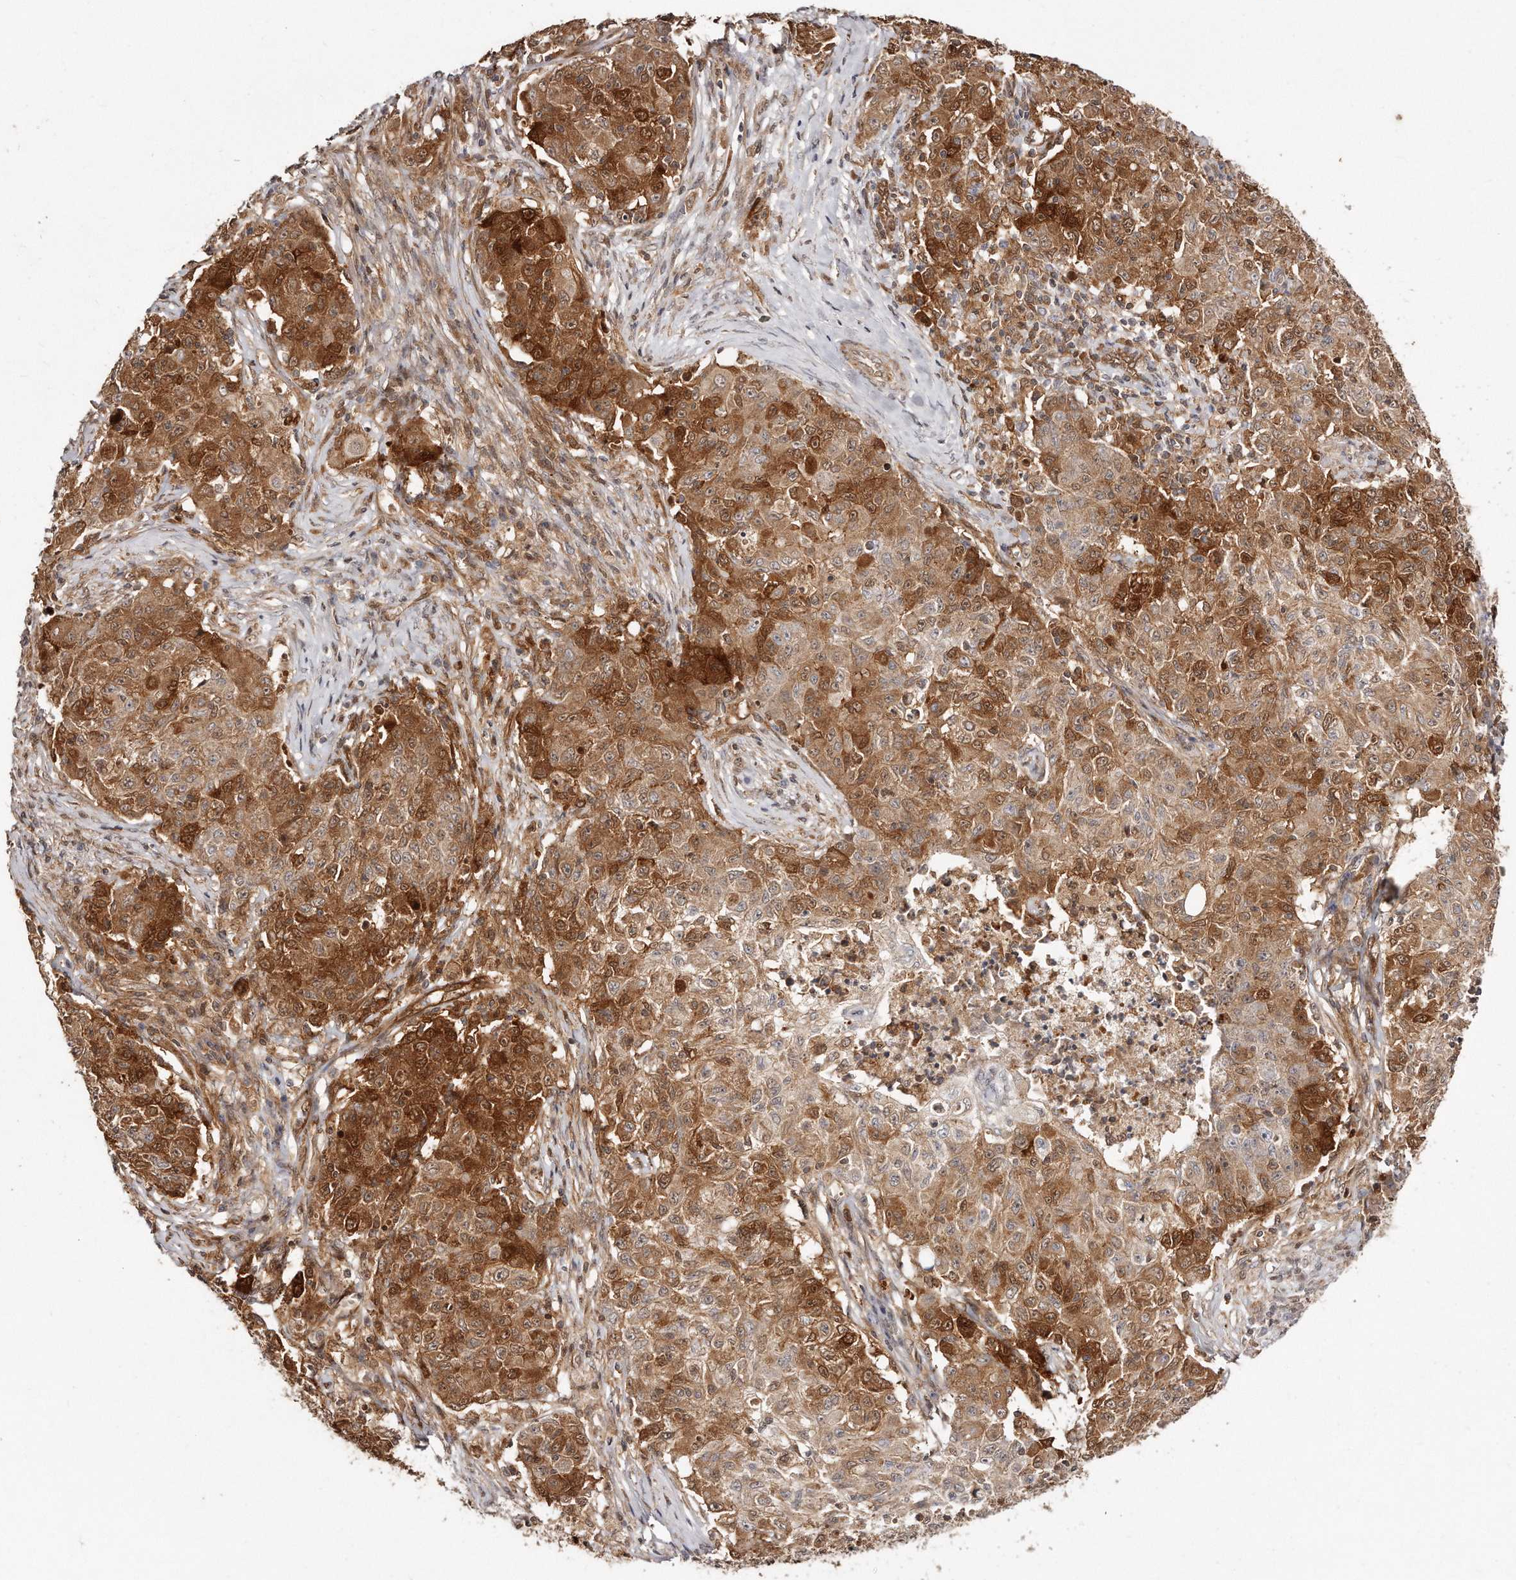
{"staining": {"intensity": "strong", "quantity": ">75%", "location": "cytoplasmic/membranous"}, "tissue": "ovarian cancer", "cell_type": "Tumor cells", "image_type": "cancer", "snomed": [{"axis": "morphology", "description": "Carcinoma, endometroid"}, {"axis": "topography", "description": "Ovary"}], "caption": "A brown stain shows strong cytoplasmic/membranous staining of a protein in ovarian cancer (endometroid carcinoma) tumor cells. The staining is performed using DAB brown chromogen to label protein expression. The nuclei are counter-stained blue using hematoxylin.", "gene": "GBP4", "patient": {"sex": "female", "age": 42}}